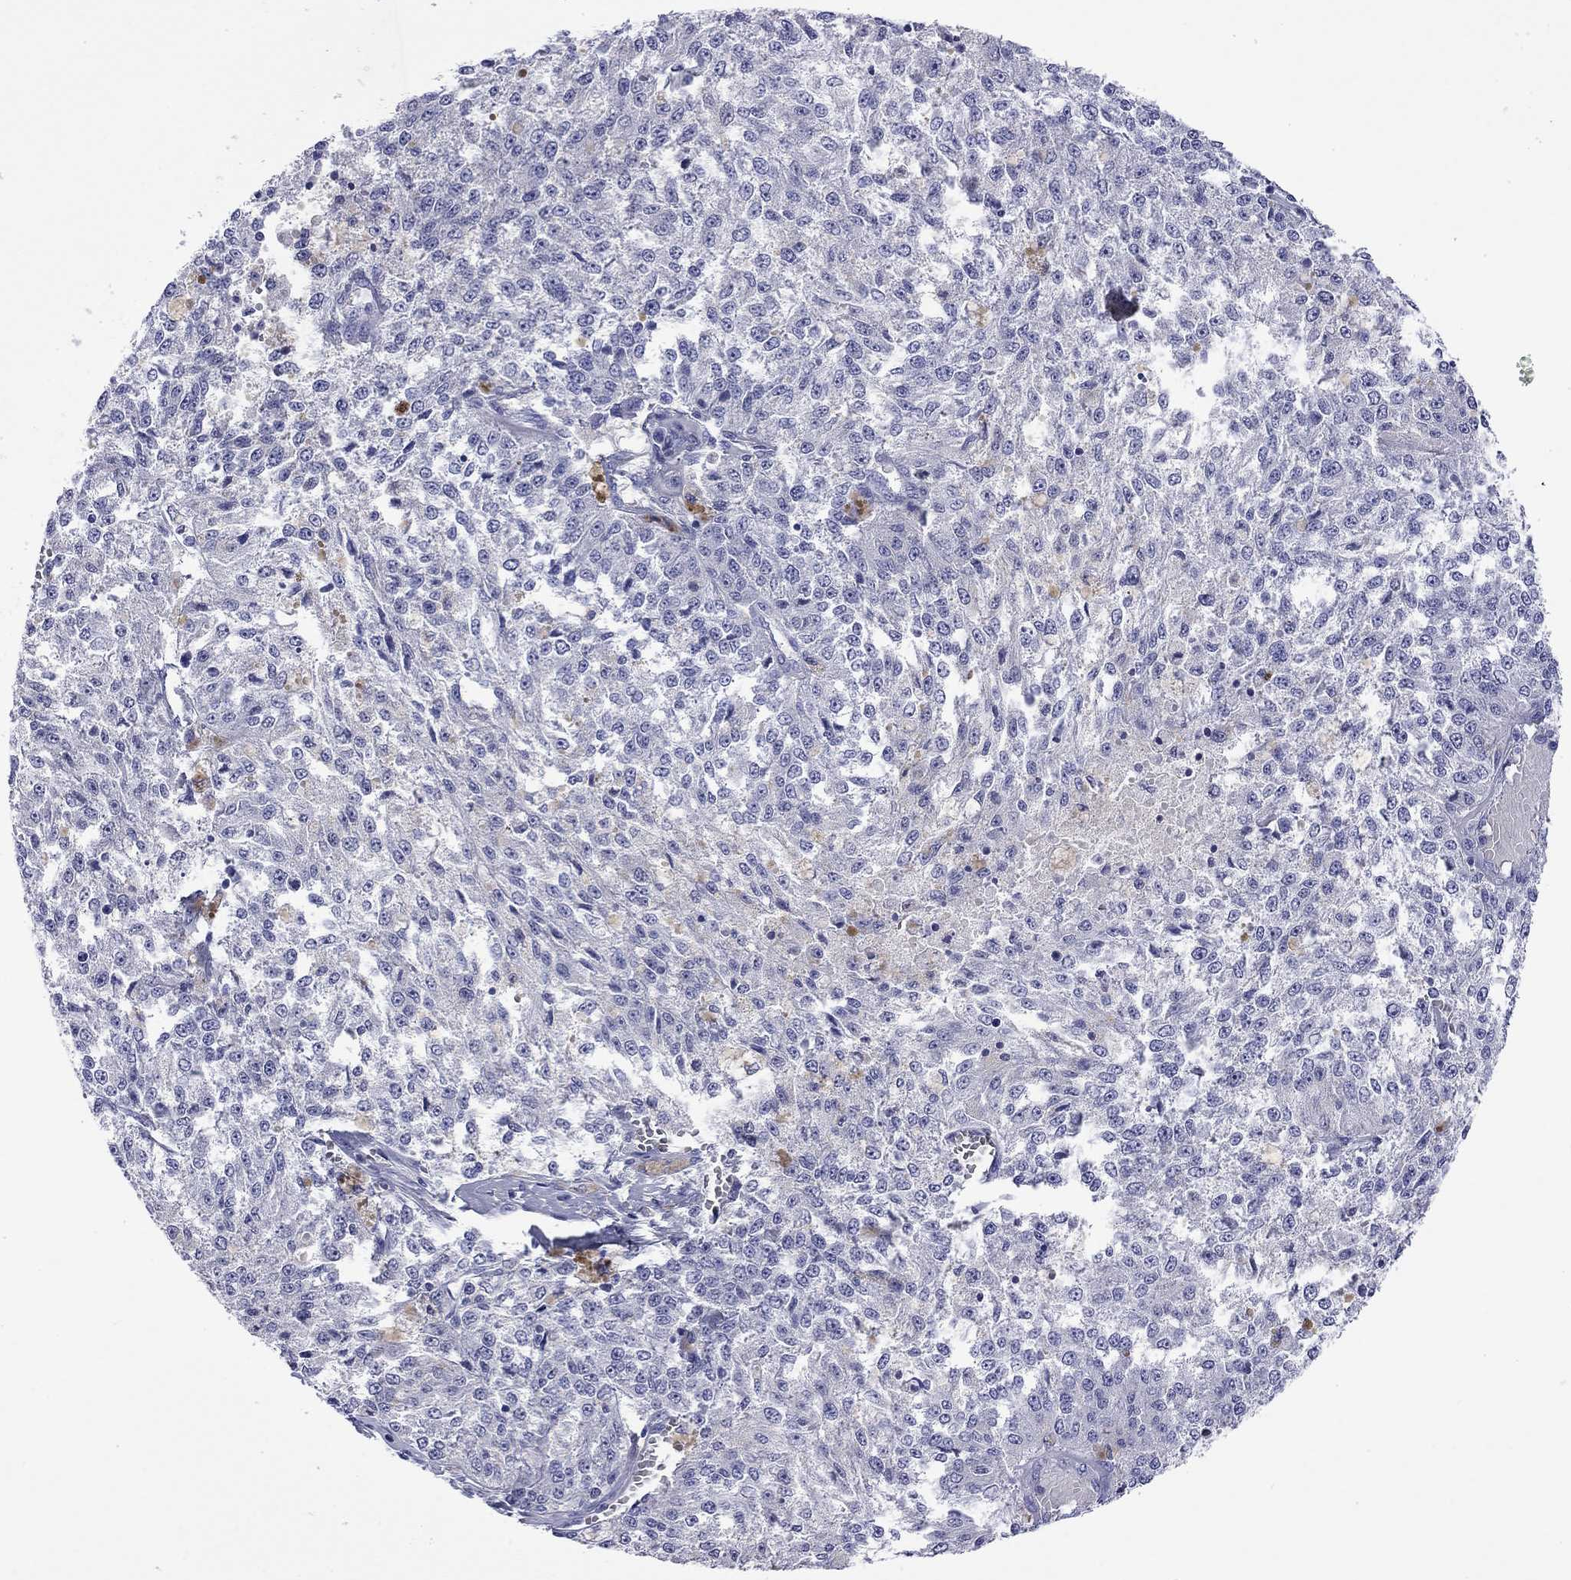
{"staining": {"intensity": "negative", "quantity": "none", "location": "none"}, "tissue": "melanoma", "cell_type": "Tumor cells", "image_type": "cancer", "snomed": [{"axis": "morphology", "description": "Malignant melanoma, Metastatic site"}, {"axis": "topography", "description": "Lymph node"}], "caption": "Immunohistochemistry (IHC) of malignant melanoma (metastatic site) exhibits no positivity in tumor cells.", "gene": "FIGLA", "patient": {"sex": "female", "age": 64}}